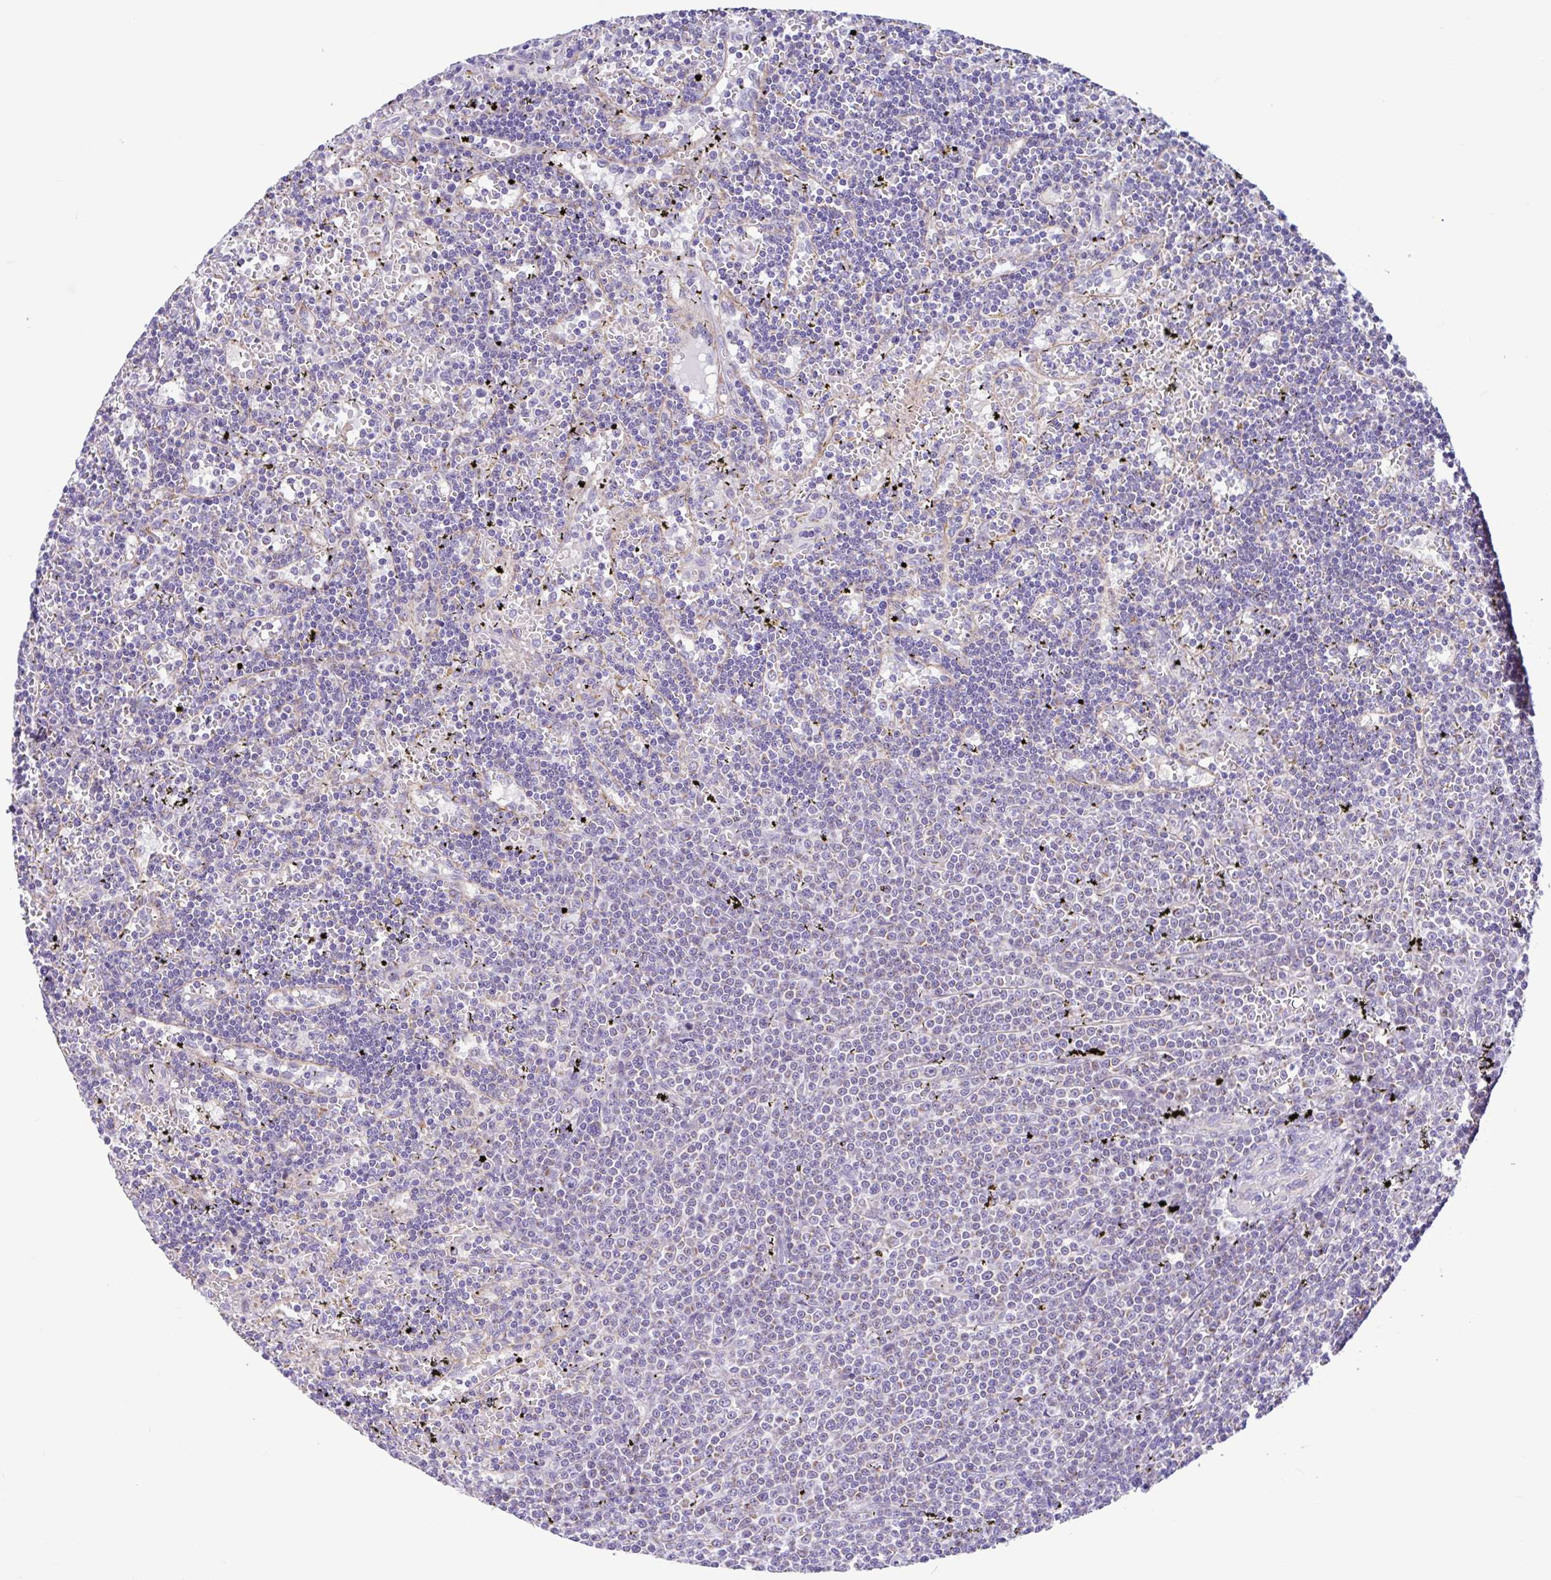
{"staining": {"intensity": "negative", "quantity": "none", "location": "none"}, "tissue": "lymphoma", "cell_type": "Tumor cells", "image_type": "cancer", "snomed": [{"axis": "morphology", "description": "Malignant lymphoma, non-Hodgkin's type, Low grade"}, {"axis": "topography", "description": "Spleen"}], "caption": "The photomicrograph shows no staining of tumor cells in malignant lymphoma, non-Hodgkin's type (low-grade).", "gene": "NDUFS2", "patient": {"sex": "male", "age": 60}}